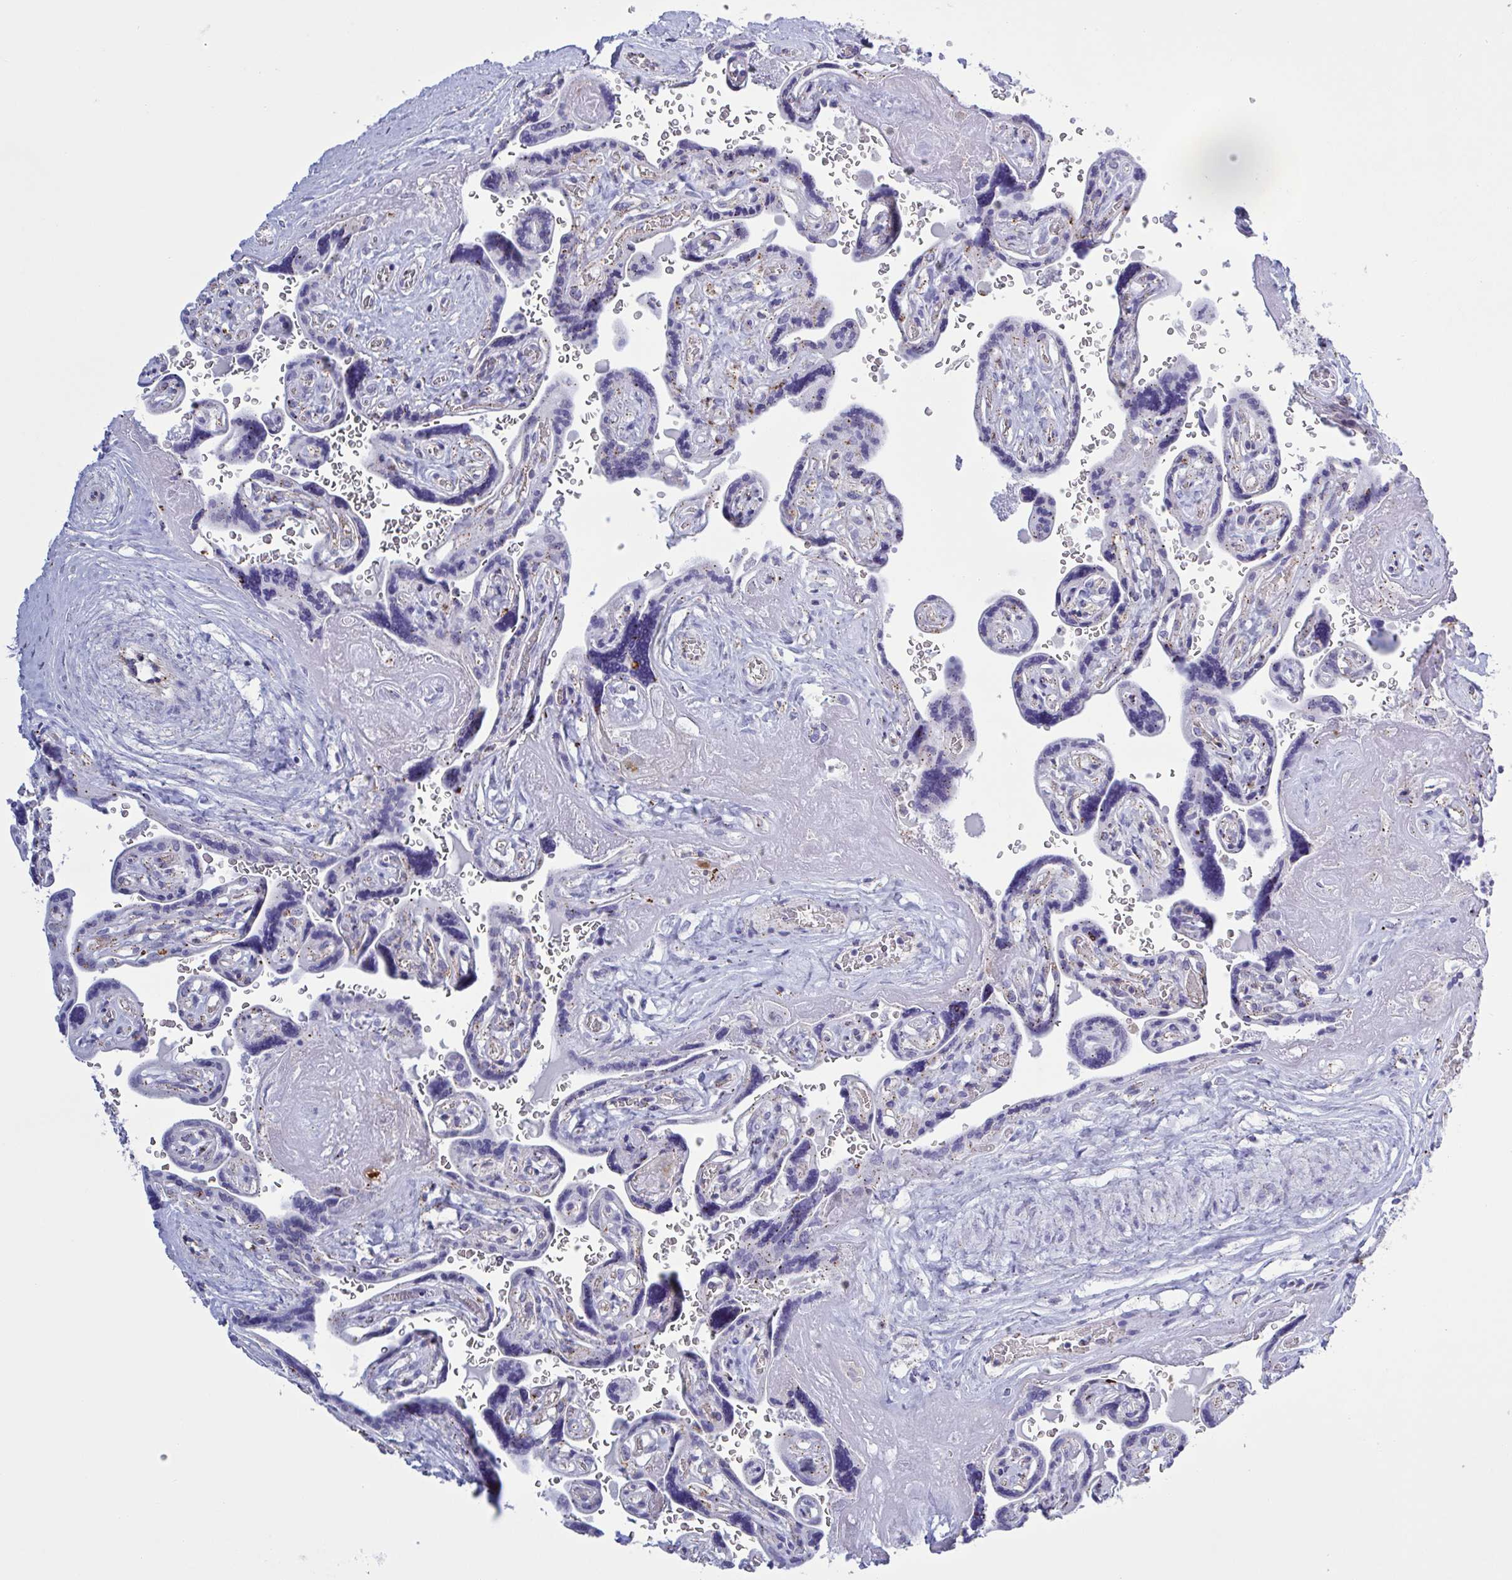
{"staining": {"intensity": "negative", "quantity": "none", "location": "none"}, "tissue": "placenta", "cell_type": "Decidual cells", "image_type": "normal", "snomed": [{"axis": "morphology", "description": "Normal tissue, NOS"}, {"axis": "topography", "description": "Placenta"}], "caption": "Photomicrograph shows no protein staining in decidual cells of unremarkable placenta.", "gene": "CHMP5", "patient": {"sex": "female", "age": 32}}